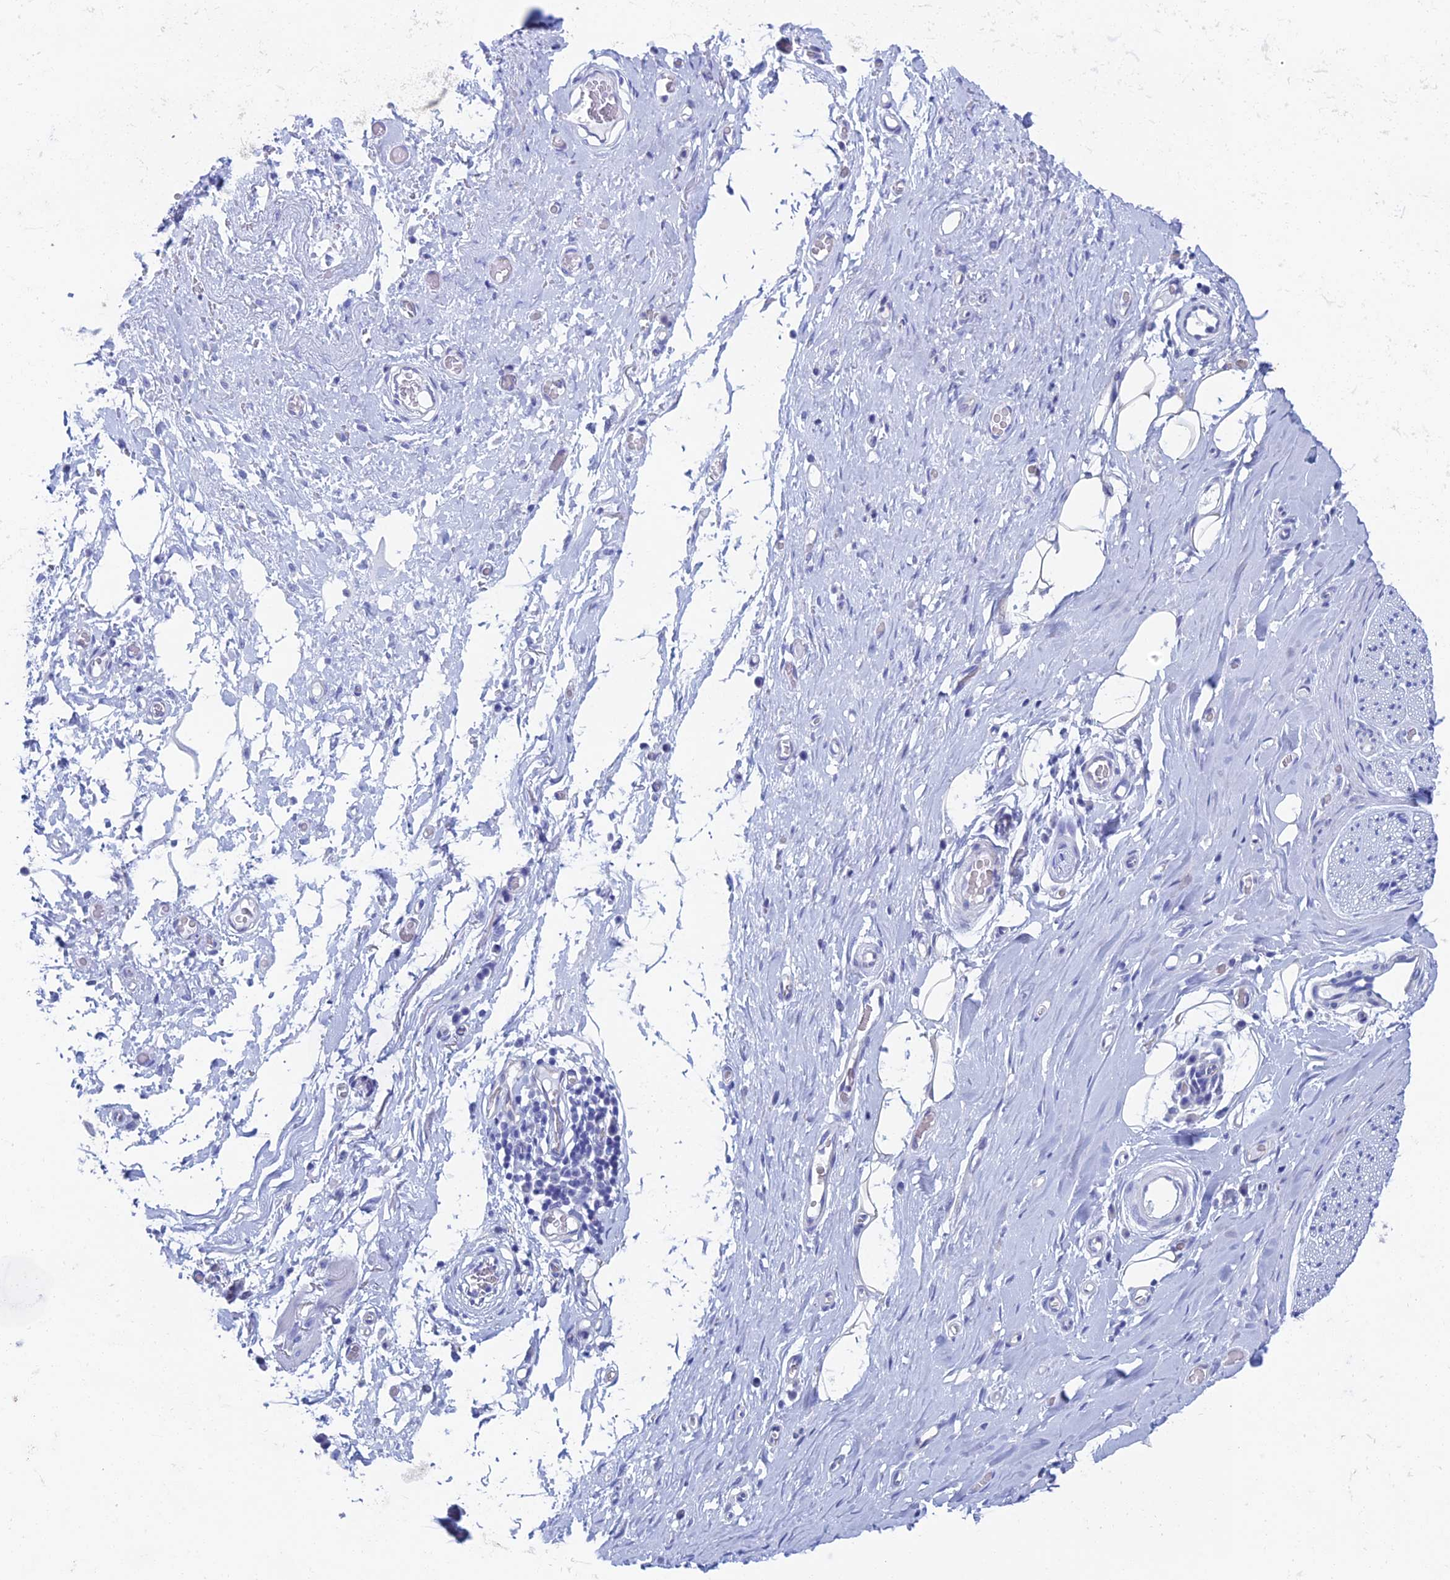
{"staining": {"intensity": "negative", "quantity": "none", "location": "none"}, "tissue": "adipose tissue", "cell_type": "Adipocytes", "image_type": "normal", "snomed": [{"axis": "morphology", "description": "Normal tissue, NOS"}, {"axis": "morphology", "description": "Adenocarcinoma, NOS"}, {"axis": "topography", "description": "Esophagus"}, {"axis": "topography", "description": "Stomach, upper"}, {"axis": "topography", "description": "Peripheral nerve tissue"}], "caption": "IHC micrograph of unremarkable adipose tissue: adipose tissue stained with DAB (3,3'-diaminobenzidine) exhibits no significant protein expression in adipocytes.", "gene": "KCNK17", "patient": {"sex": "male", "age": 62}}